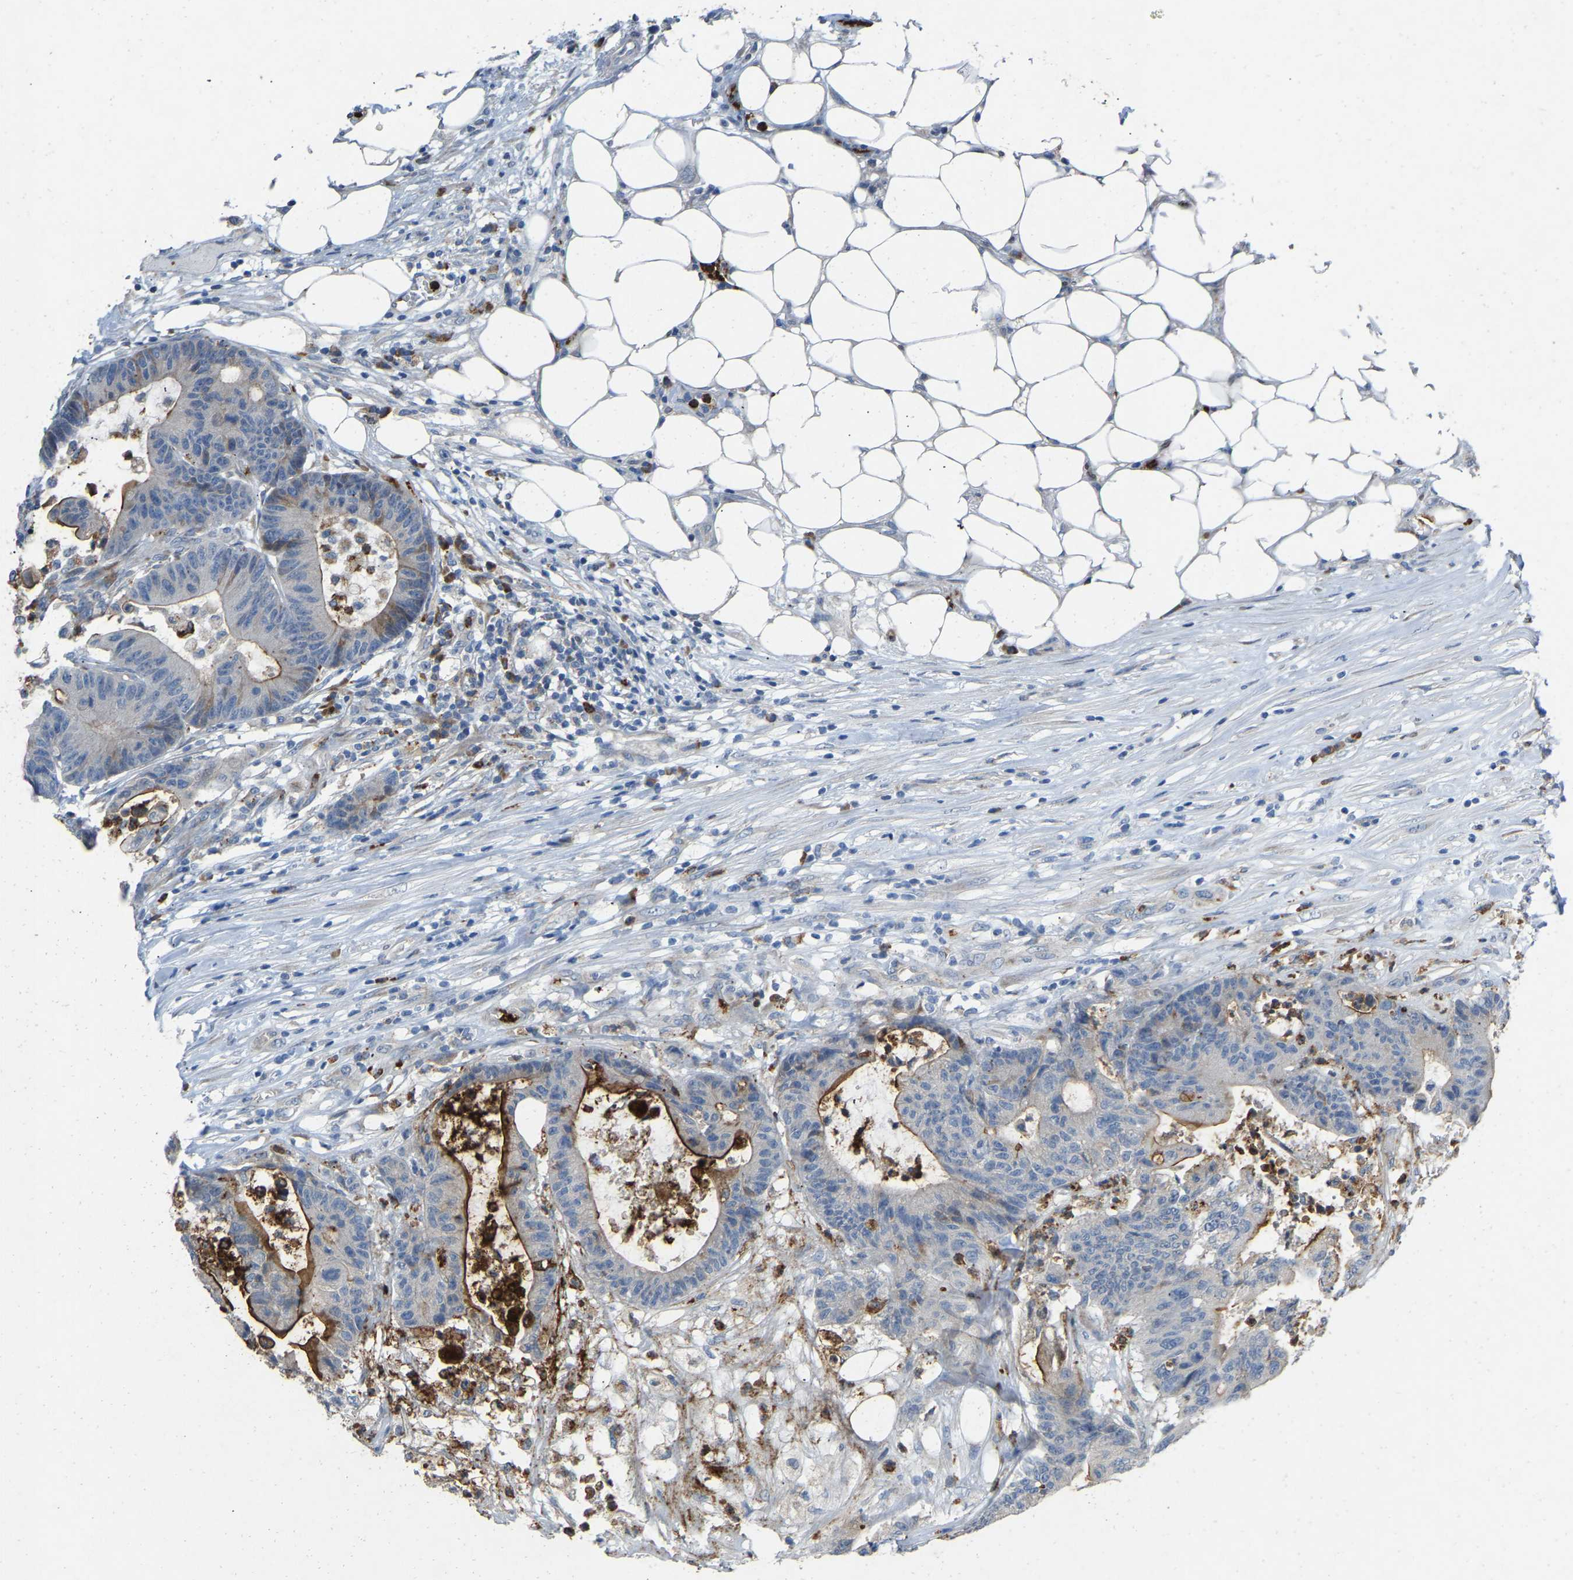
{"staining": {"intensity": "strong", "quantity": "25%-75%", "location": "cytoplasmic/membranous"}, "tissue": "colorectal cancer", "cell_type": "Tumor cells", "image_type": "cancer", "snomed": [{"axis": "morphology", "description": "Adenocarcinoma, NOS"}, {"axis": "topography", "description": "Colon"}], "caption": "DAB (3,3'-diaminobenzidine) immunohistochemical staining of human colorectal cancer reveals strong cytoplasmic/membranous protein positivity in about 25%-75% of tumor cells. (DAB IHC with brightfield microscopy, high magnification).", "gene": "RHEB", "patient": {"sex": "female", "age": 84}}